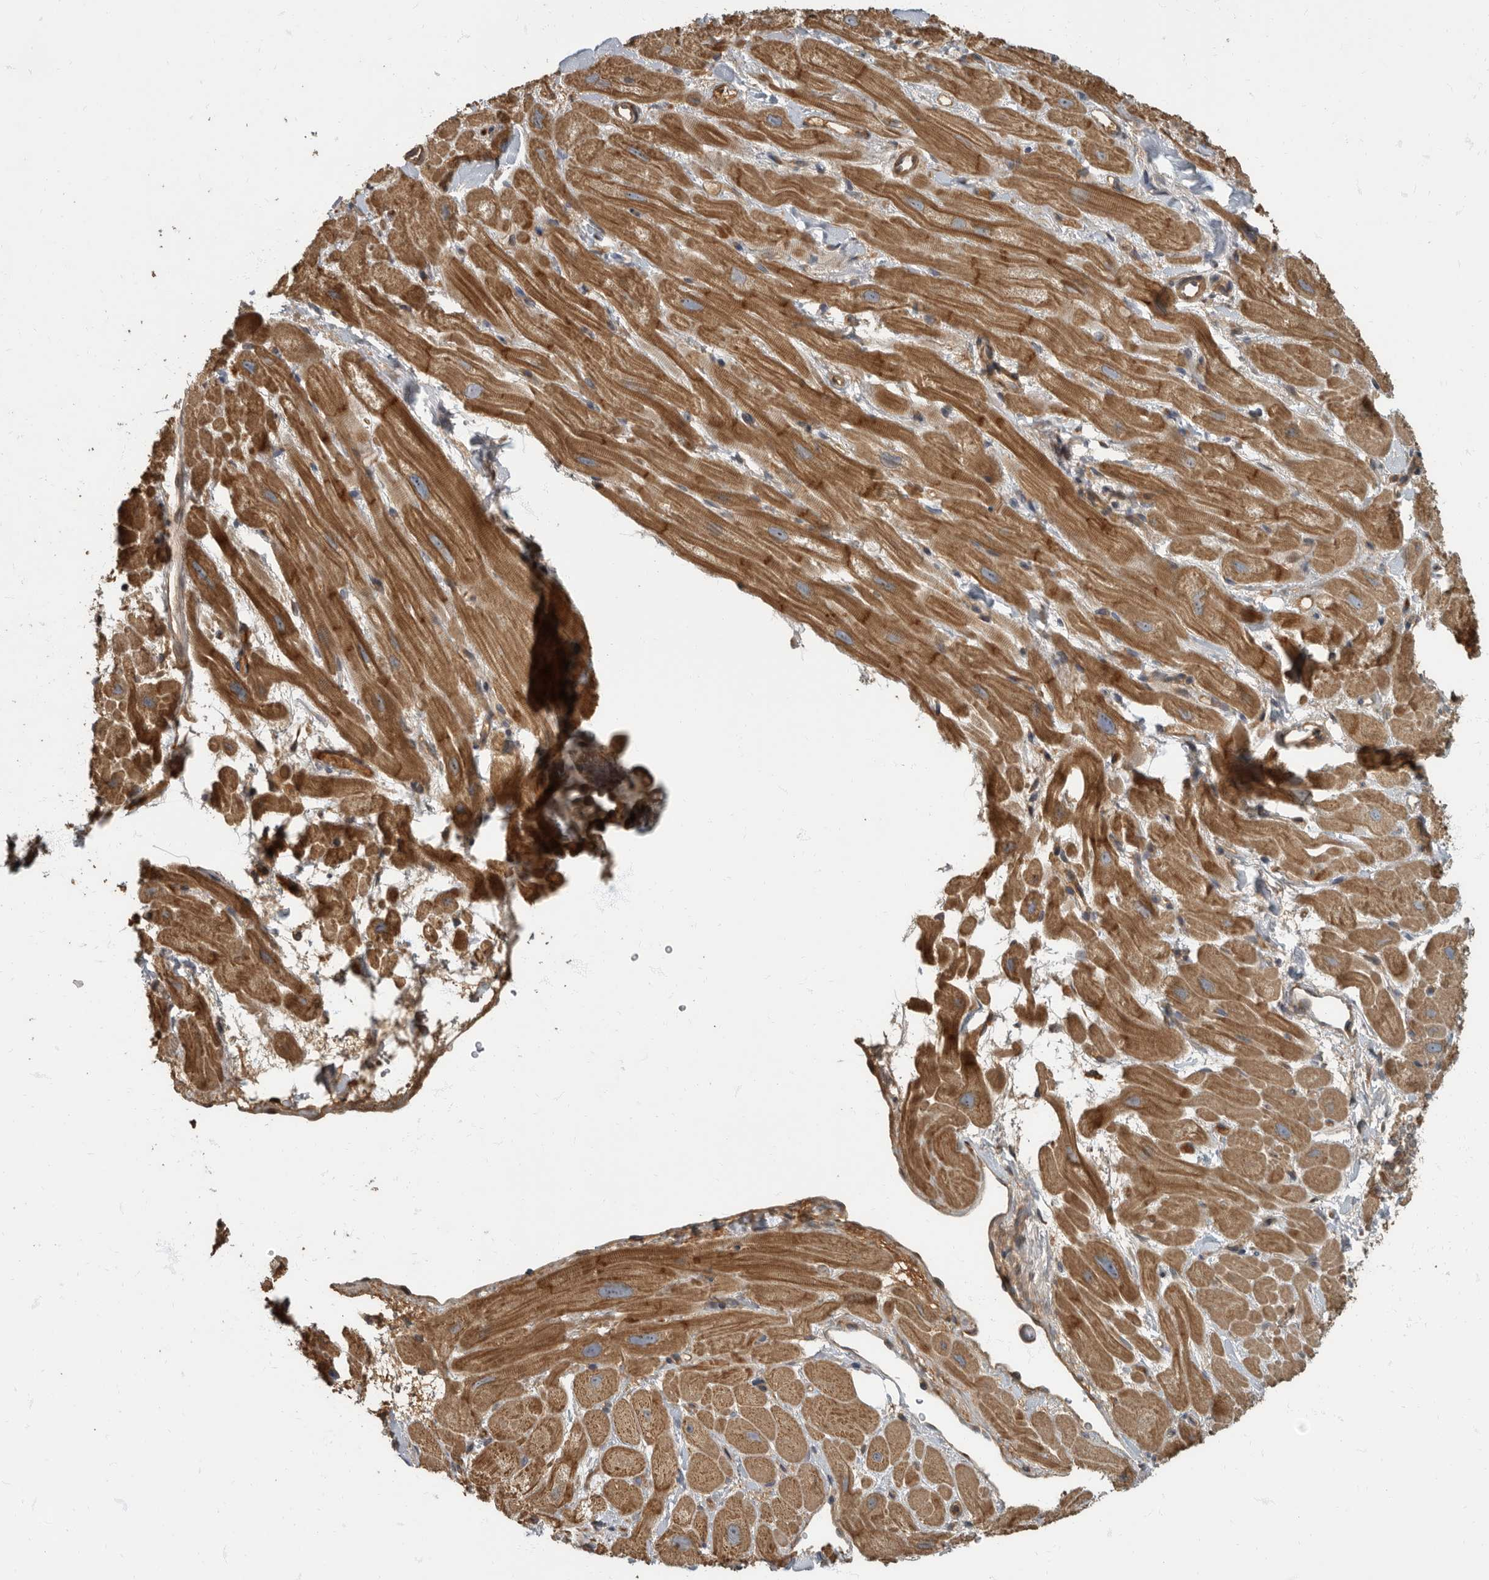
{"staining": {"intensity": "strong", "quantity": ">75%", "location": "cytoplasmic/membranous"}, "tissue": "heart muscle", "cell_type": "Cardiomyocytes", "image_type": "normal", "snomed": [{"axis": "morphology", "description": "Normal tissue, NOS"}, {"axis": "topography", "description": "Heart"}], "caption": "A high amount of strong cytoplasmic/membranous expression is identified in about >75% of cardiomyocytes in benign heart muscle. The protein of interest is stained brown, and the nuclei are stained in blue (DAB IHC with brightfield microscopy, high magnification).", "gene": "DAAM1", "patient": {"sex": "male", "age": 49}}